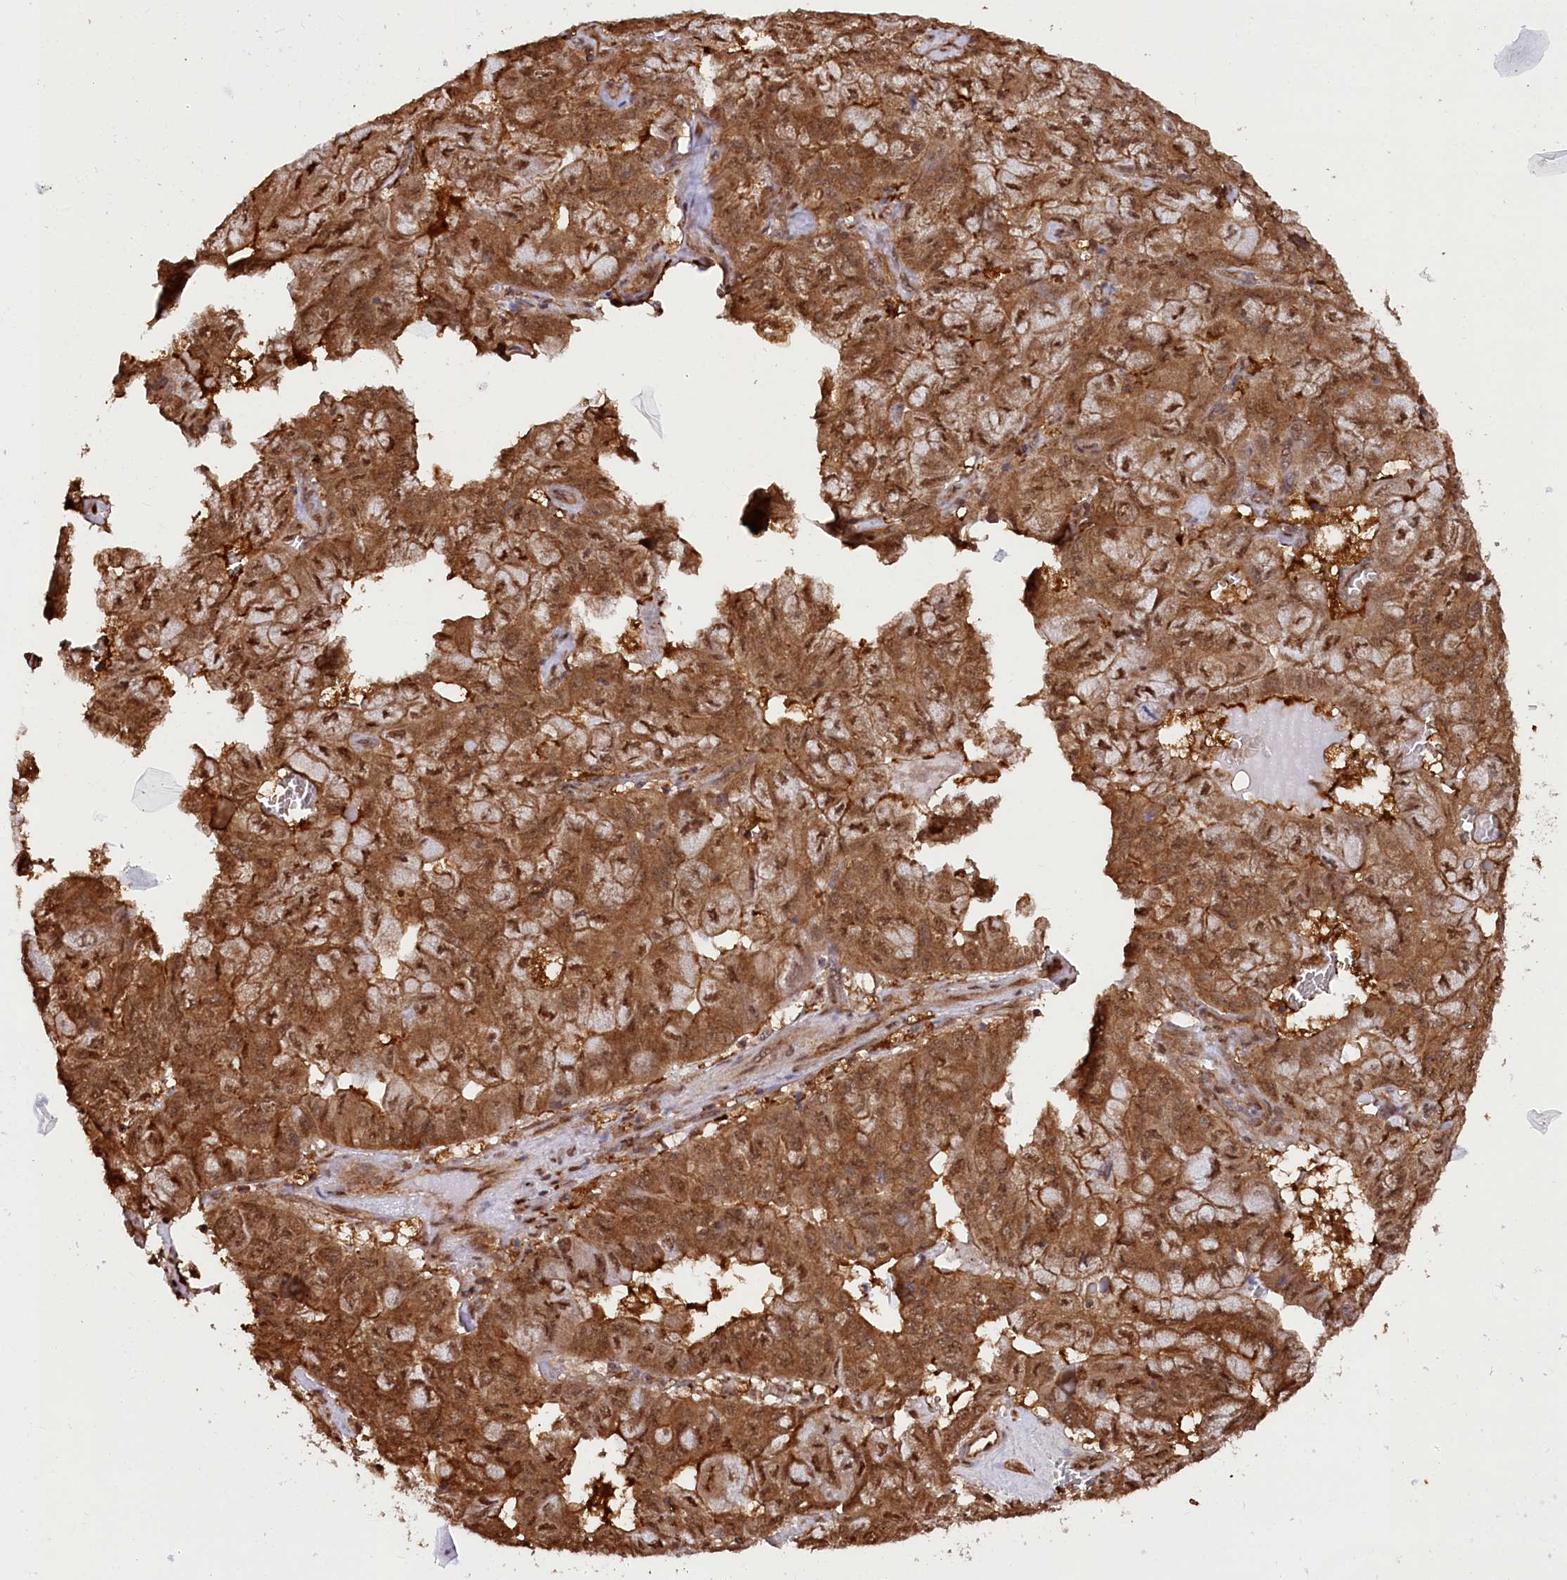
{"staining": {"intensity": "strong", "quantity": ">75%", "location": "cytoplasmic/membranous,nuclear"}, "tissue": "pancreatic cancer", "cell_type": "Tumor cells", "image_type": "cancer", "snomed": [{"axis": "morphology", "description": "Adenocarcinoma, NOS"}, {"axis": "topography", "description": "Pancreas"}], "caption": "IHC image of neoplastic tissue: human adenocarcinoma (pancreatic) stained using IHC exhibits high levels of strong protein expression localized specifically in the cytoplasmic/membranous and nuclear of tumor cells, appearing as a cytoplasmic/membranous and nuclear brown color.", "gene": "PSMA1", "patient": {"sex": "male", "age": 51}}